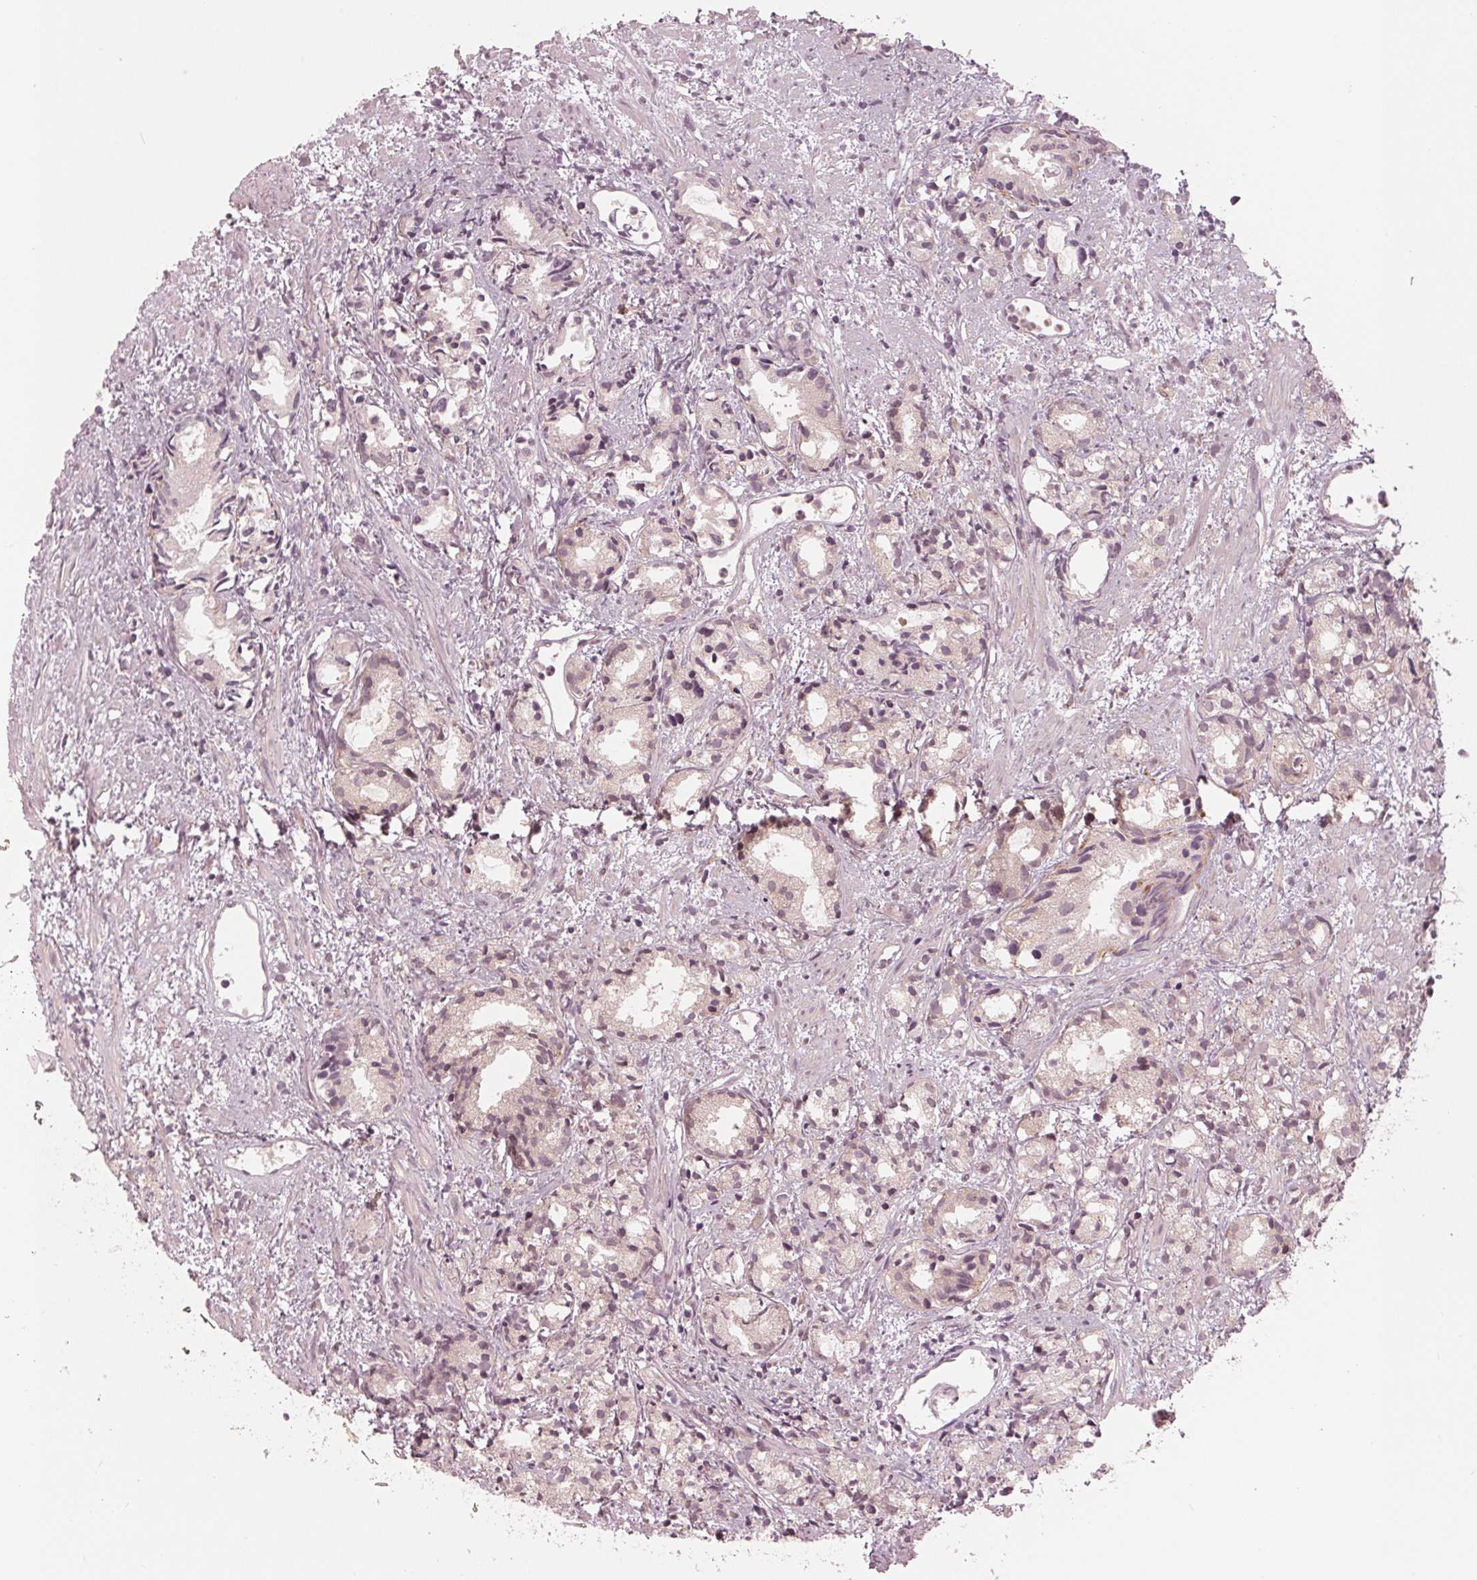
{"staining": {"intensity": "weak", "quantity": "<25%", "location": "nuclear"}, "tissue": "prostate cancer", "cell_type": "Tumor cells", "image_type": "cancer", "snomed": [{"axis": "morphology", "description": "Adenocarcinoma, High grade"}, {"axis": "topography", "description": "Prostate"}], "caption": "This is an IHC histopathology image of adenocarcinoma (high-grade) (prostate). There is no expression in tumor cells.", "gene": "ZNF471", "patient": {"sex": "male", "age": 79}}